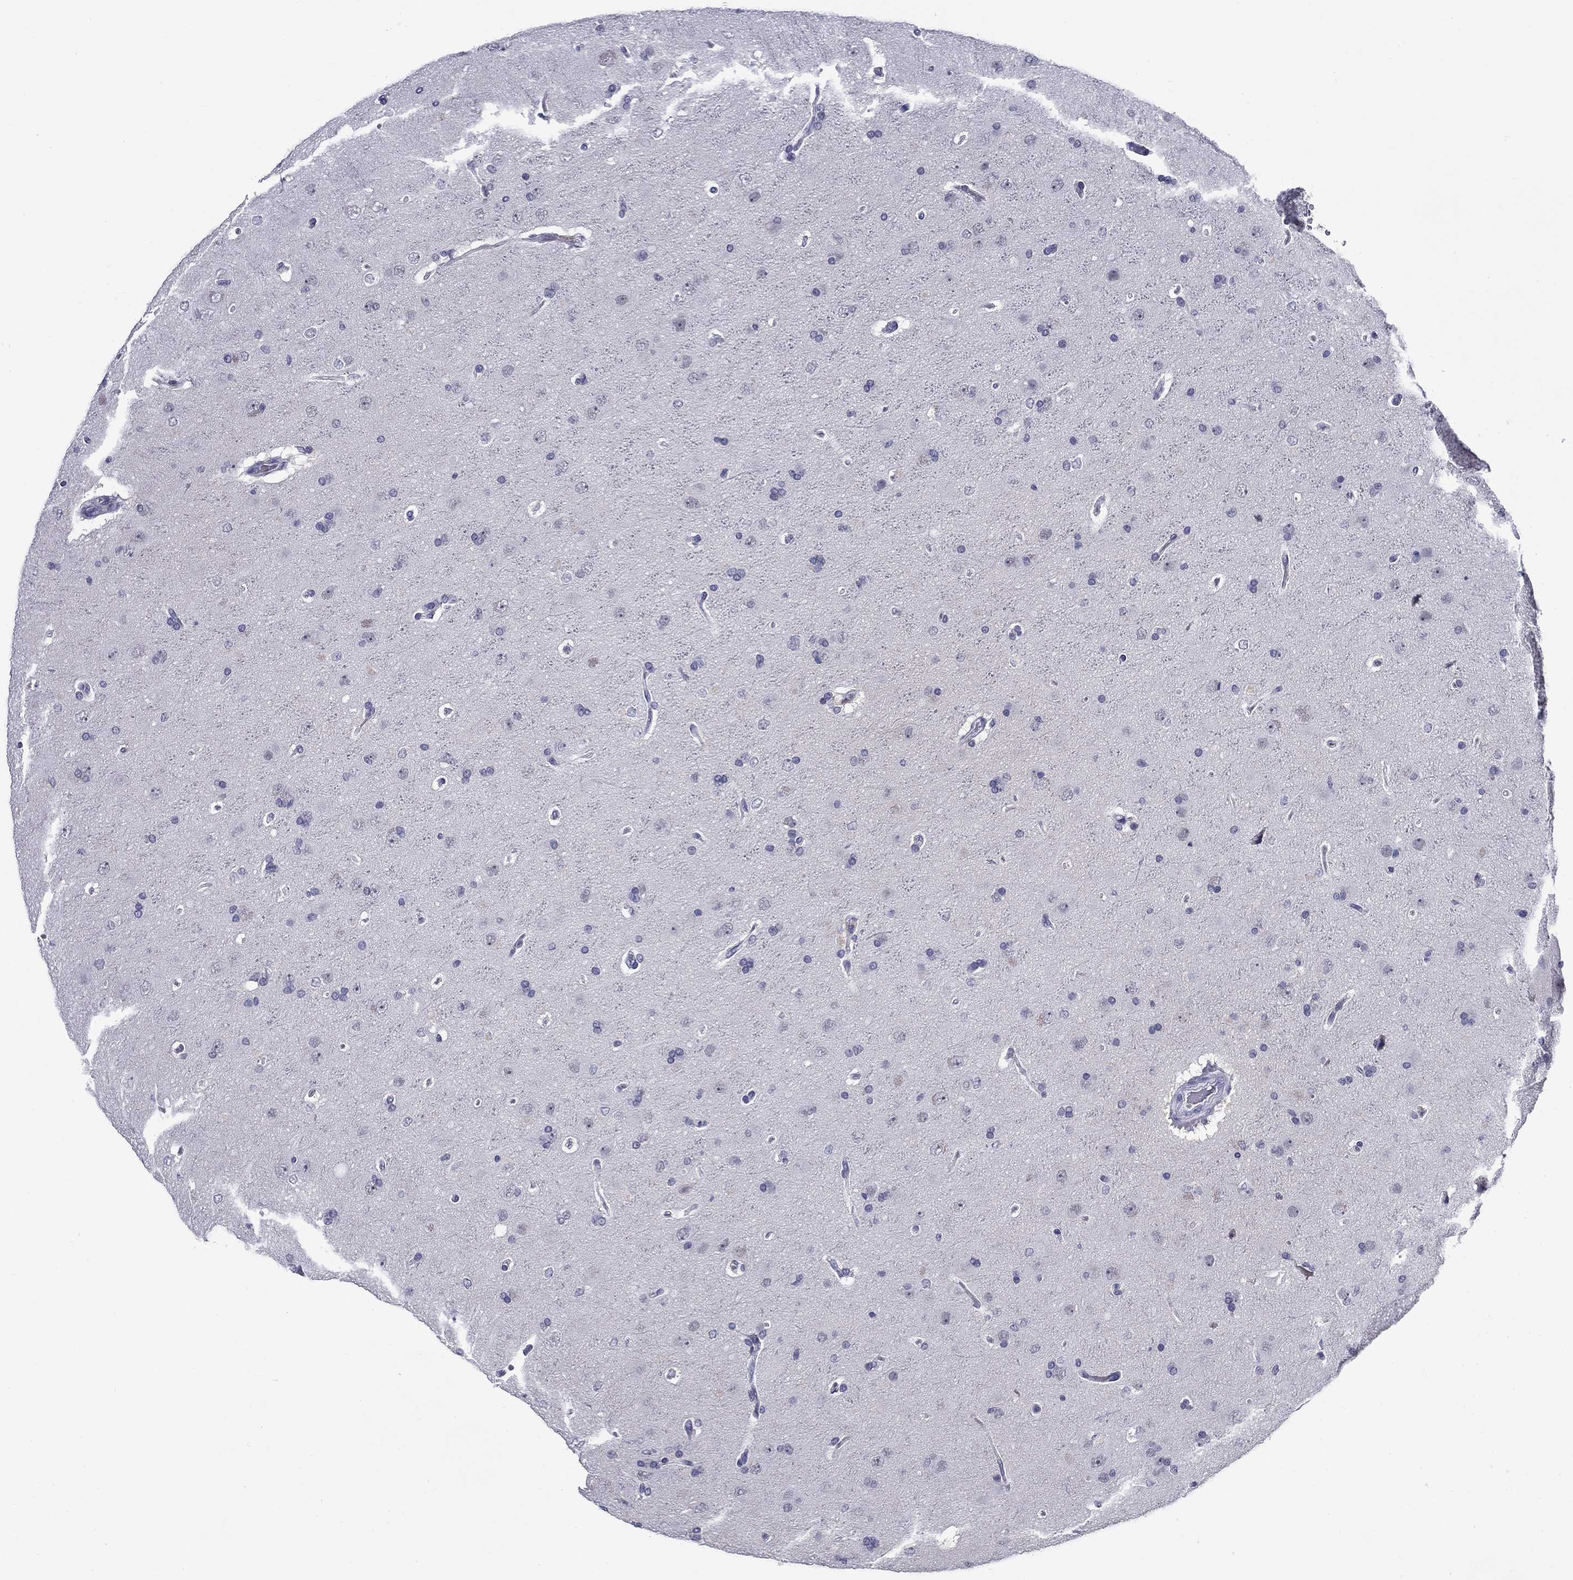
{"staining": {"intensity": "negative", "quantity": "none", "location": "none"}, "tissue": "glioma", "cell_type": "Tumor cells", "image_type": "cancer", "snomed": [{"axis": "morphology", "description": "Glioma, malignant, NOS"}, {"axis": "topography", "description": "Cerebral cortex"}], "caption": "Immunohistochemistry of human glioma shows no staining in tumor cells.", "gene": "C4orf19", "patient": {"sex": "male", "age": 58}}